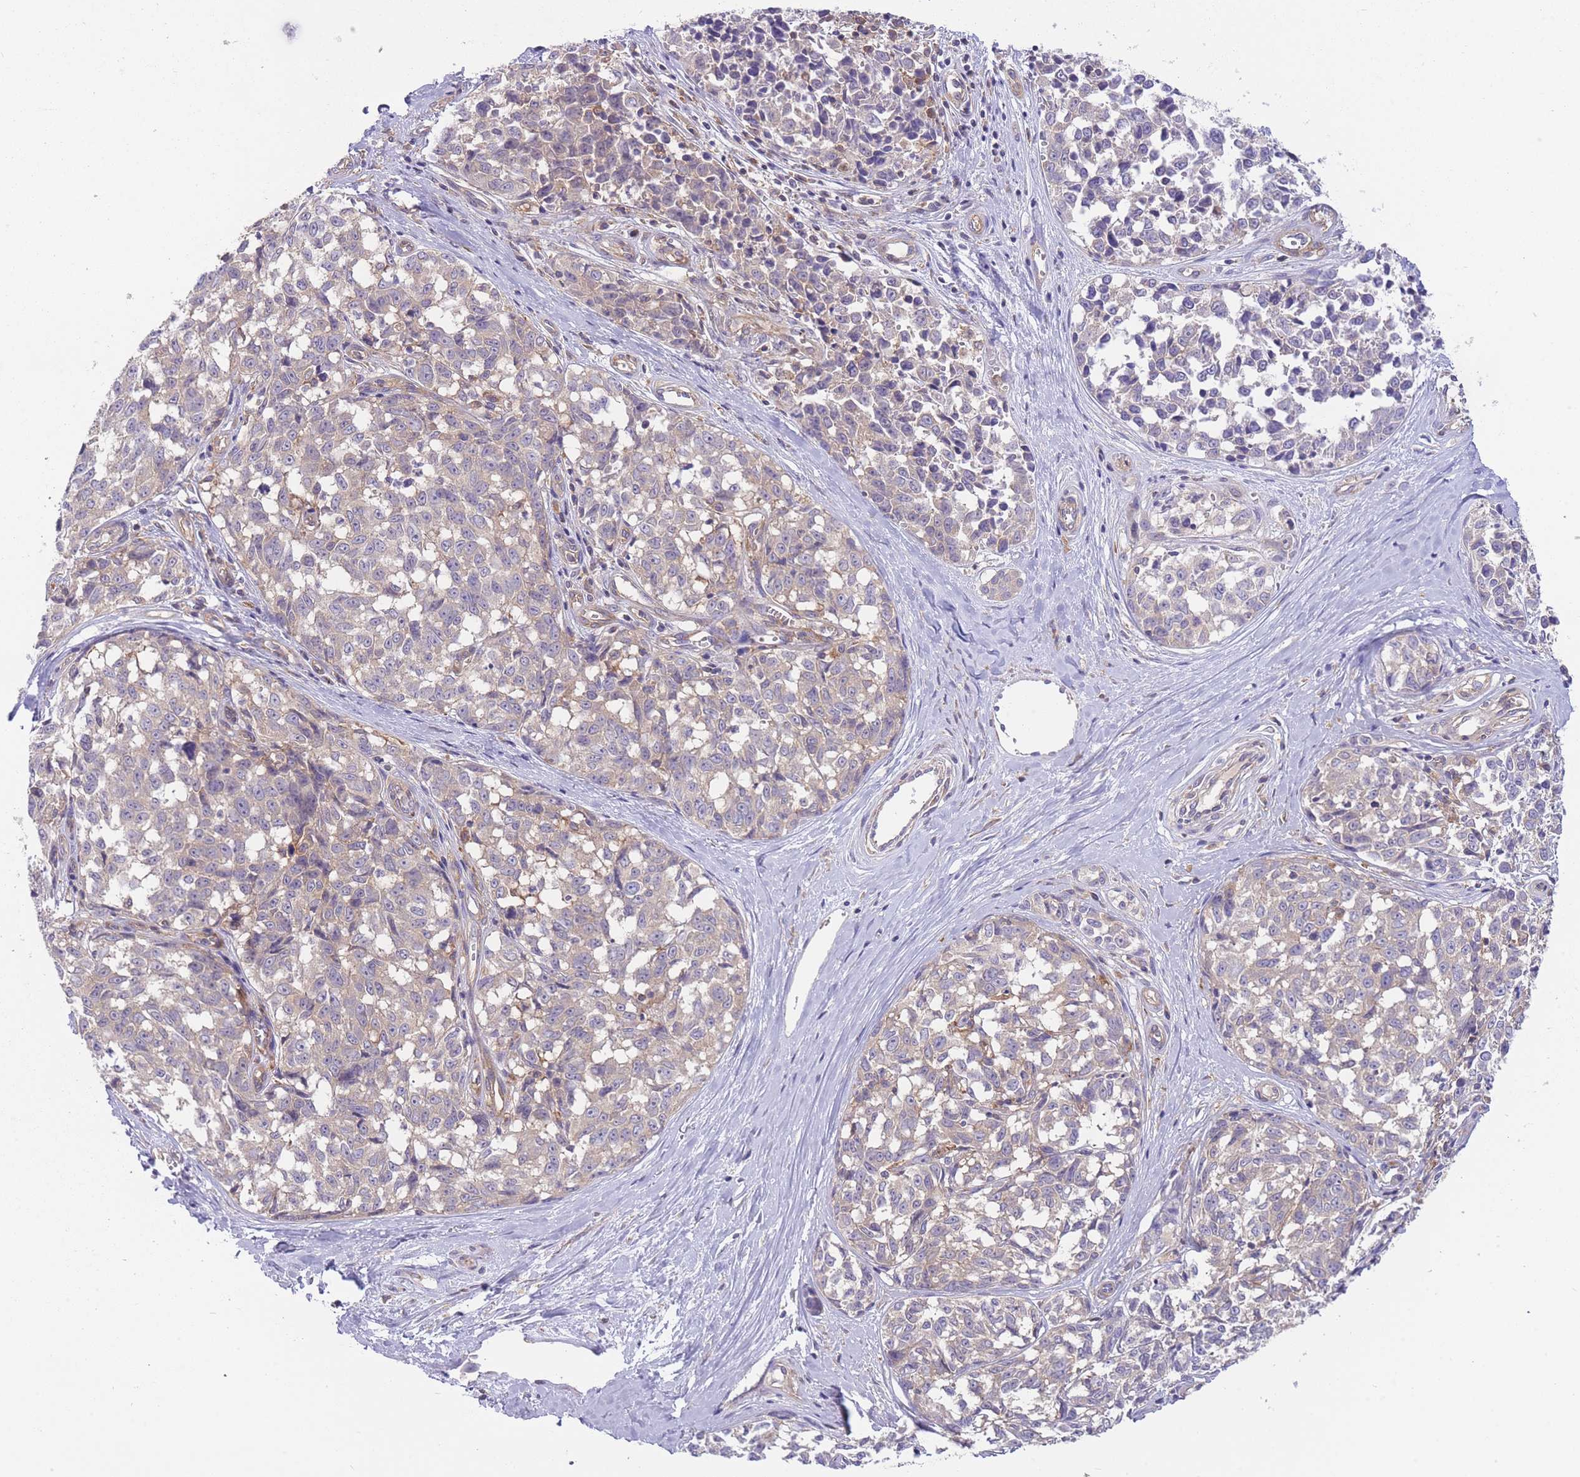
{"staining": {"intensity": "negative", "quantity": "none", "location": "none"}, "tissue": "melanoma", "cell_type": "Tumor cells", "image_type": "cancer", "snomed": [{"axis": "morphology", "description": "Normal tissue, NOS"}, {"axis": "morphology", "description": "Malignant melanoma, NOS"}, {"axis": "topography", "description": "Skin"}], "caption": "High power microscopy histopathology image of an IHC image of malignant melanoma, revealing no significant expression in tumor cells.", "gene": "PRKAR1A", "patient": {"sex": "female", "age": 64}}